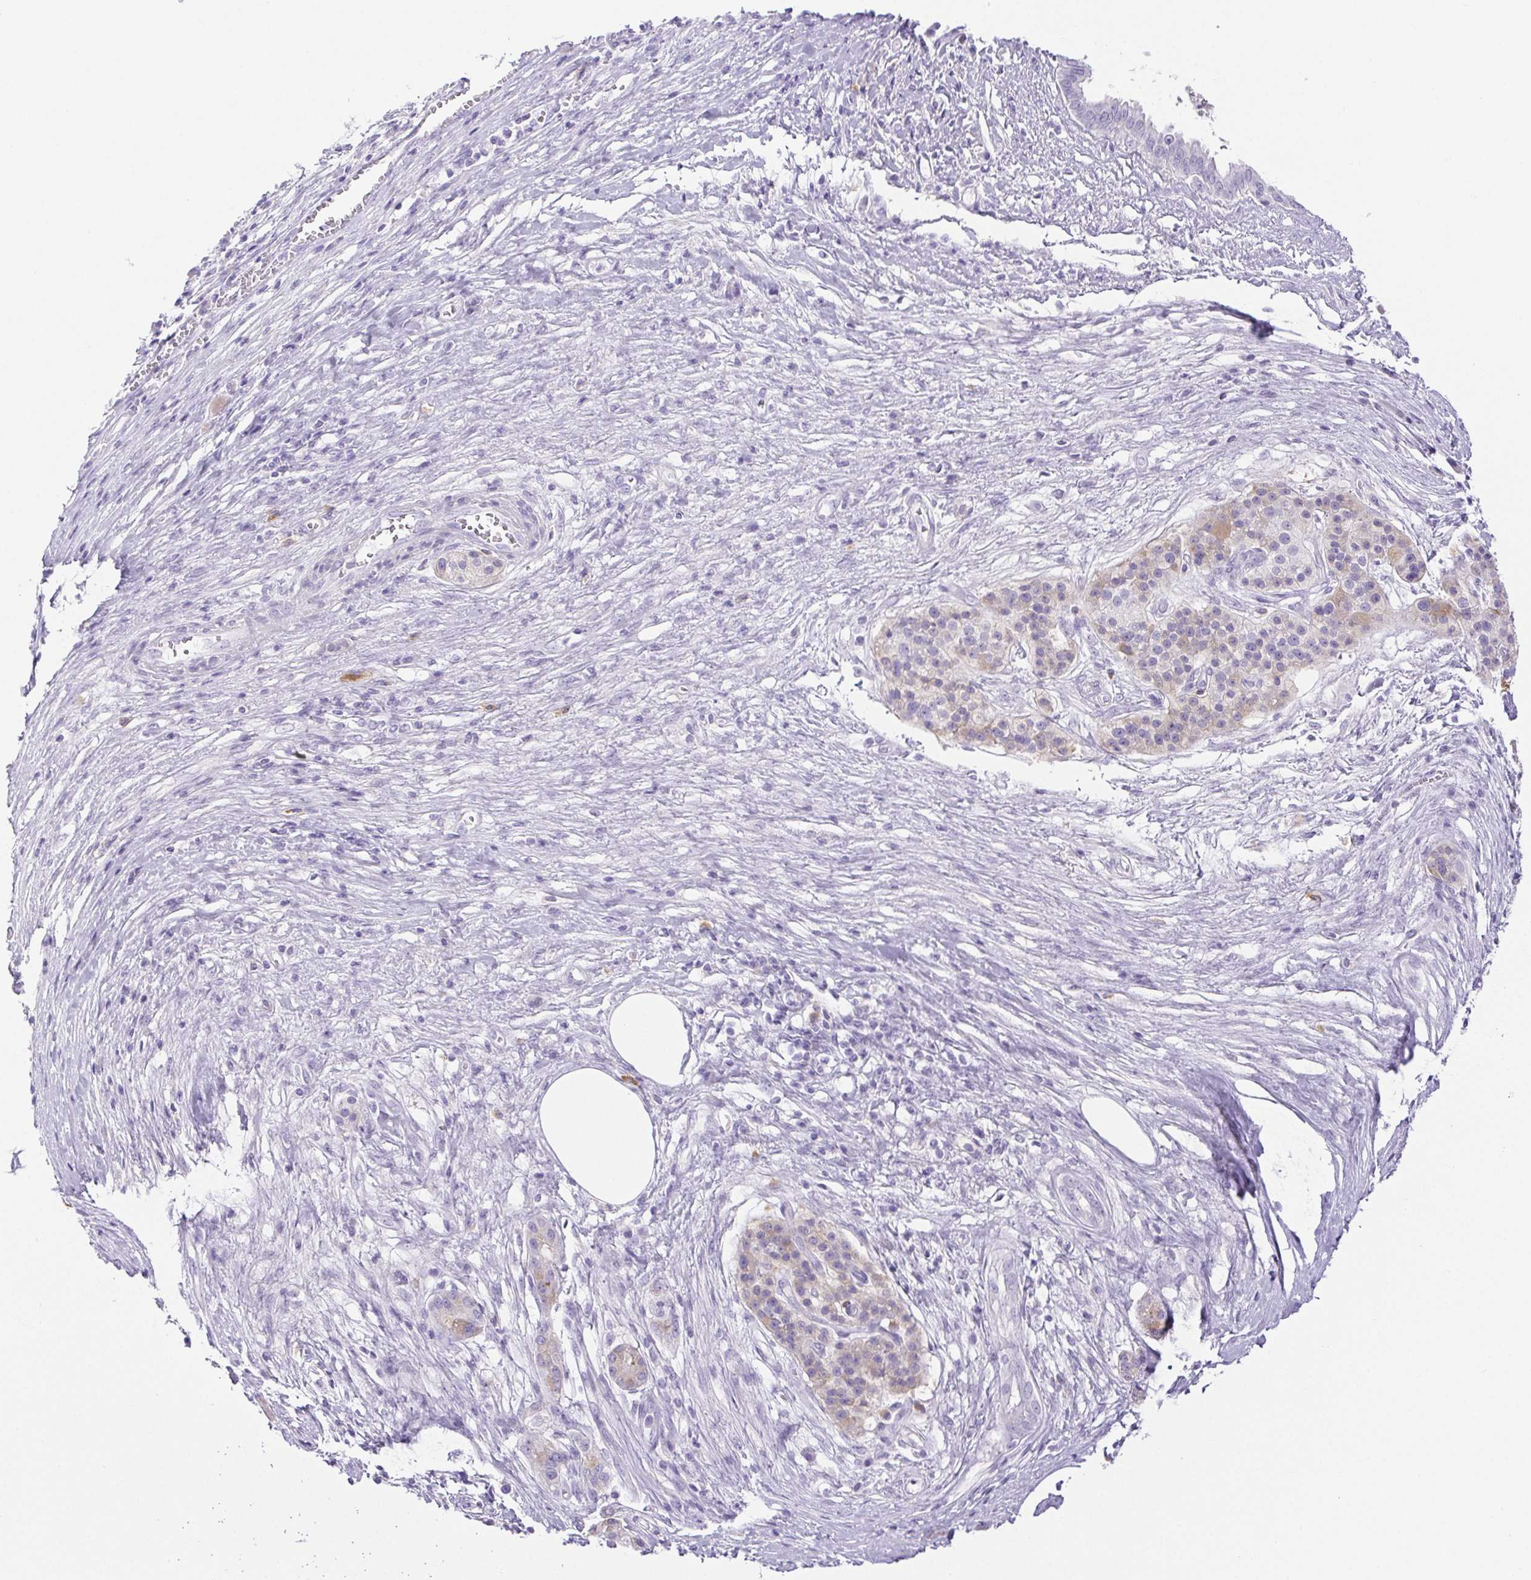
{"staining": {"intensity": "weak", "quantity": "<25%", "location": "cytoplasmic/membranous"}, "tissue": "pancreatic cancer", "cell_type": "Tumor cells", "image_type": "cancer", "snomed": [{"axis": "morphology", "description": "Adenocarcinoma, NOS"}, {"axis": "topography", "description": "Pancreas"}], "caption": "The image exhibits no significant expression in tumor cells of pancreatic cancer (adenocarcinoma).", "gene": "PAPPA2", "patient": {"sex": "male", "age": 63}}